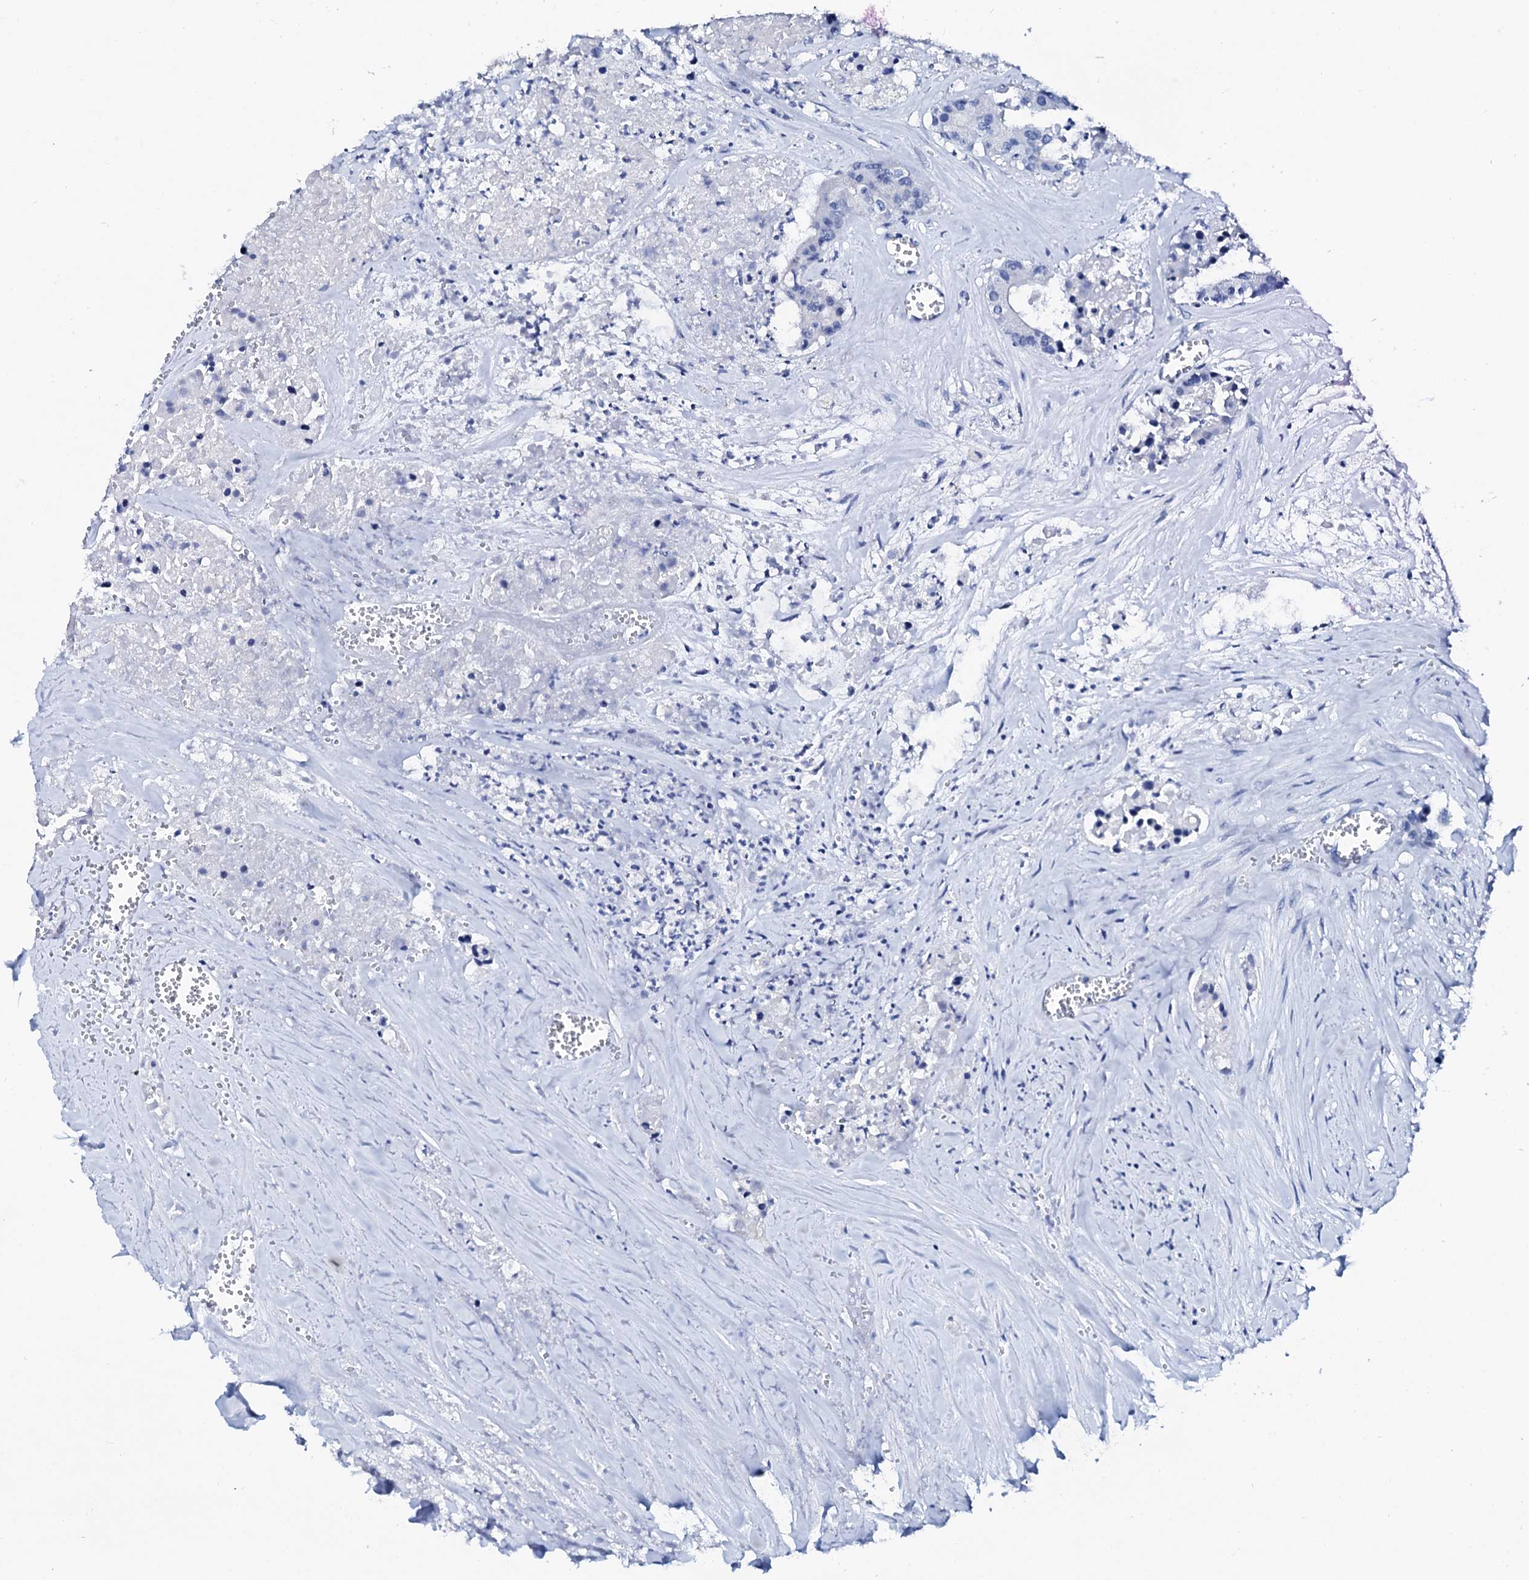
{"staining": {"intensity": "negative", "quantity": "none", "location": "none"}, "tissue": "colorectal cancer", "cell_type": "Tumor cells", "image_type": "cancer", "snomed": [{"axis": "morphology", "description": "Adenocarcinoma, NOS"}, {"axis": "topography", "description": "Colon"}], "caption": "An IHC micrograph of adenocarcinoma (colorectal) is shown. There is no staining in tumor cells of adenocarcinoma (colorectal).", "gene": "SPATA19", "patient": {"sex": "male", "age": 77}}